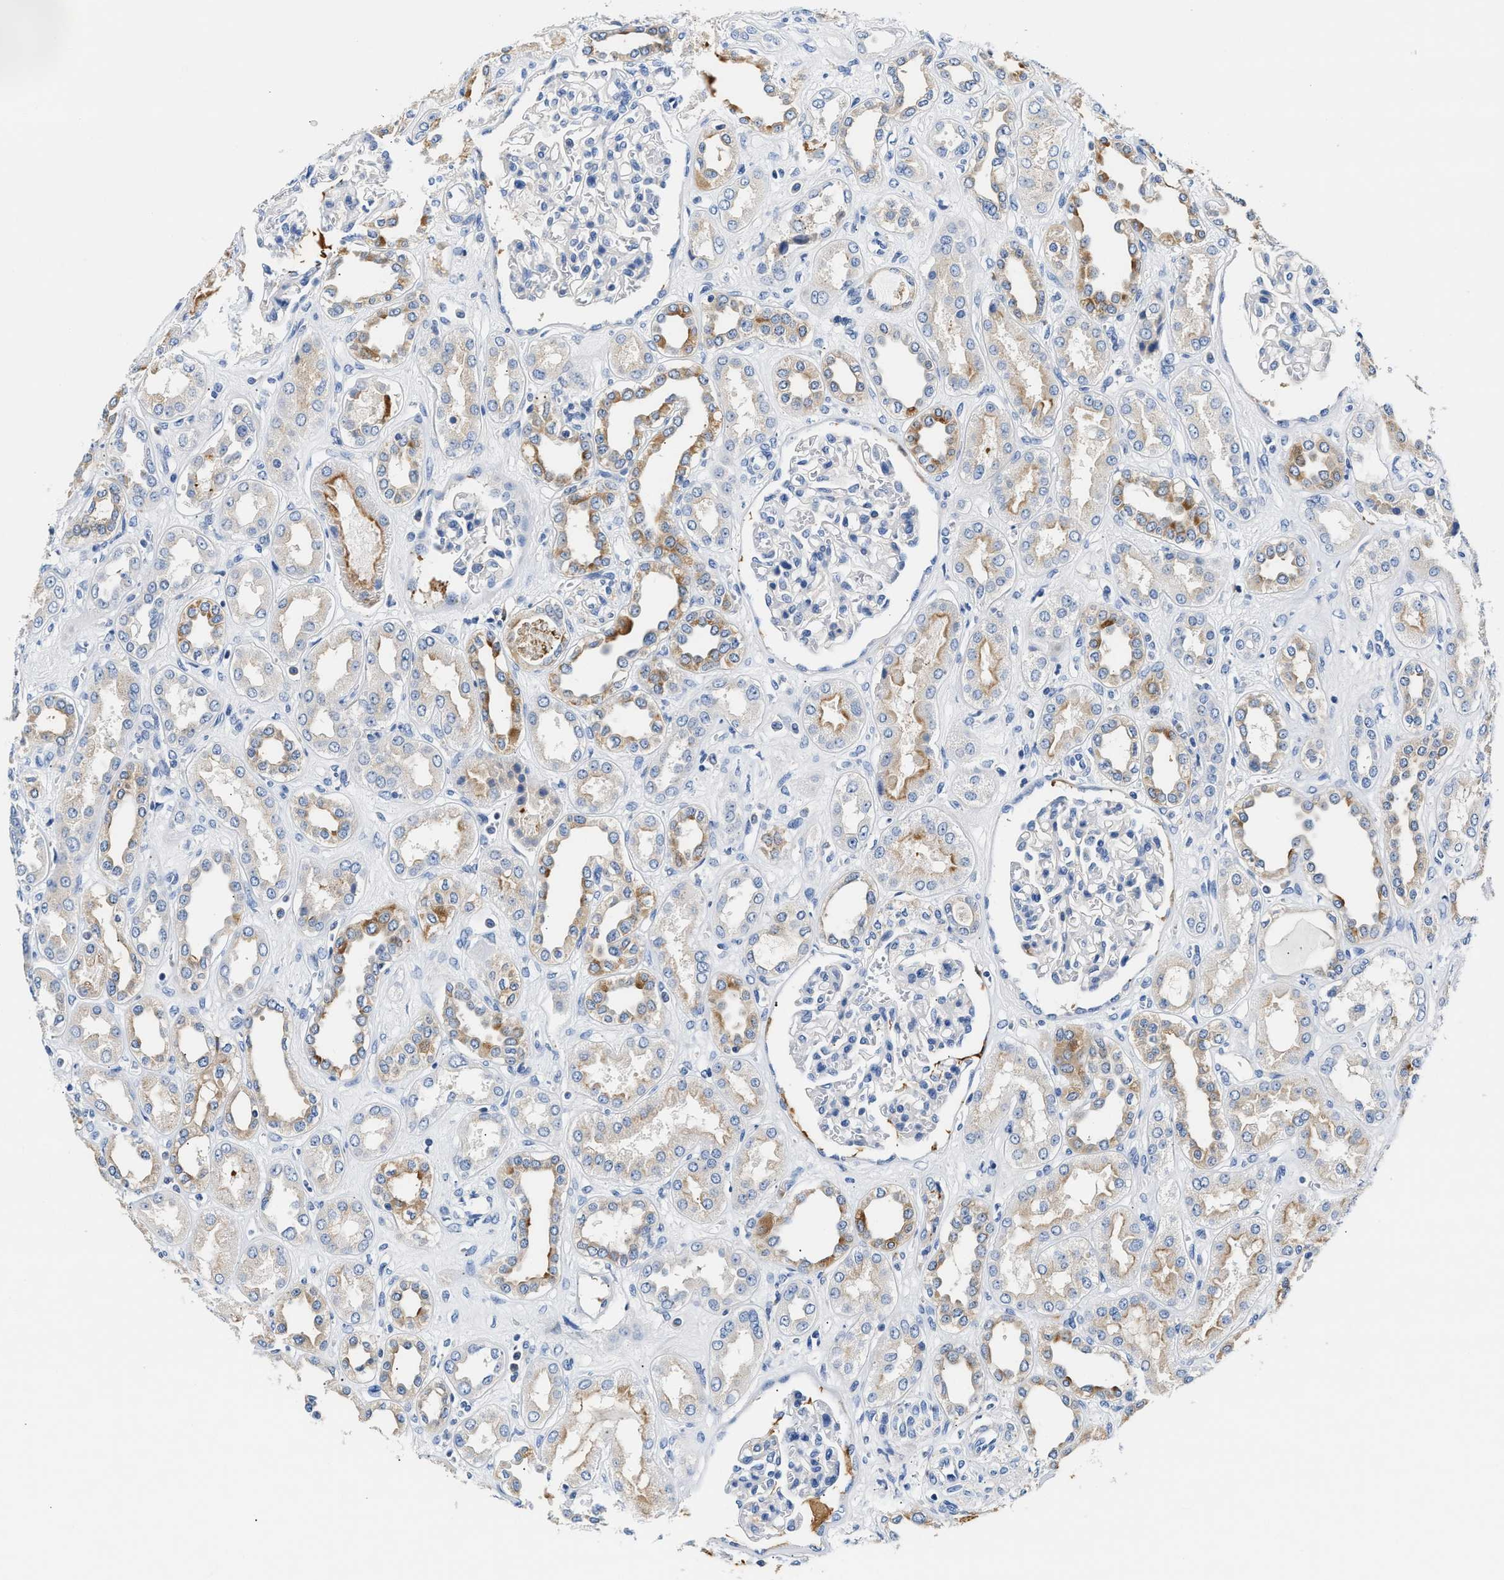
{"staining": {"intensity": "negative", "quantity": "none", "location": "none"}, "tissue": "kidney", "cell_type": "Cells in glomeruli", "image_type": "normal", "snomed": [{"axis": "morphology", "description": "Normal tissue, NOS"}, {"axis": "topography", "description": "Kidney"}], "caption": "Cells in glomeruli show no significant staining in normal kidney. (Brightfield microscopy of DAB (3,3'-diaminobenzidine) immunohistochemistry at high magnification).", "gene": "TUT7", "patient": {"sex": "male", "age": 59}}